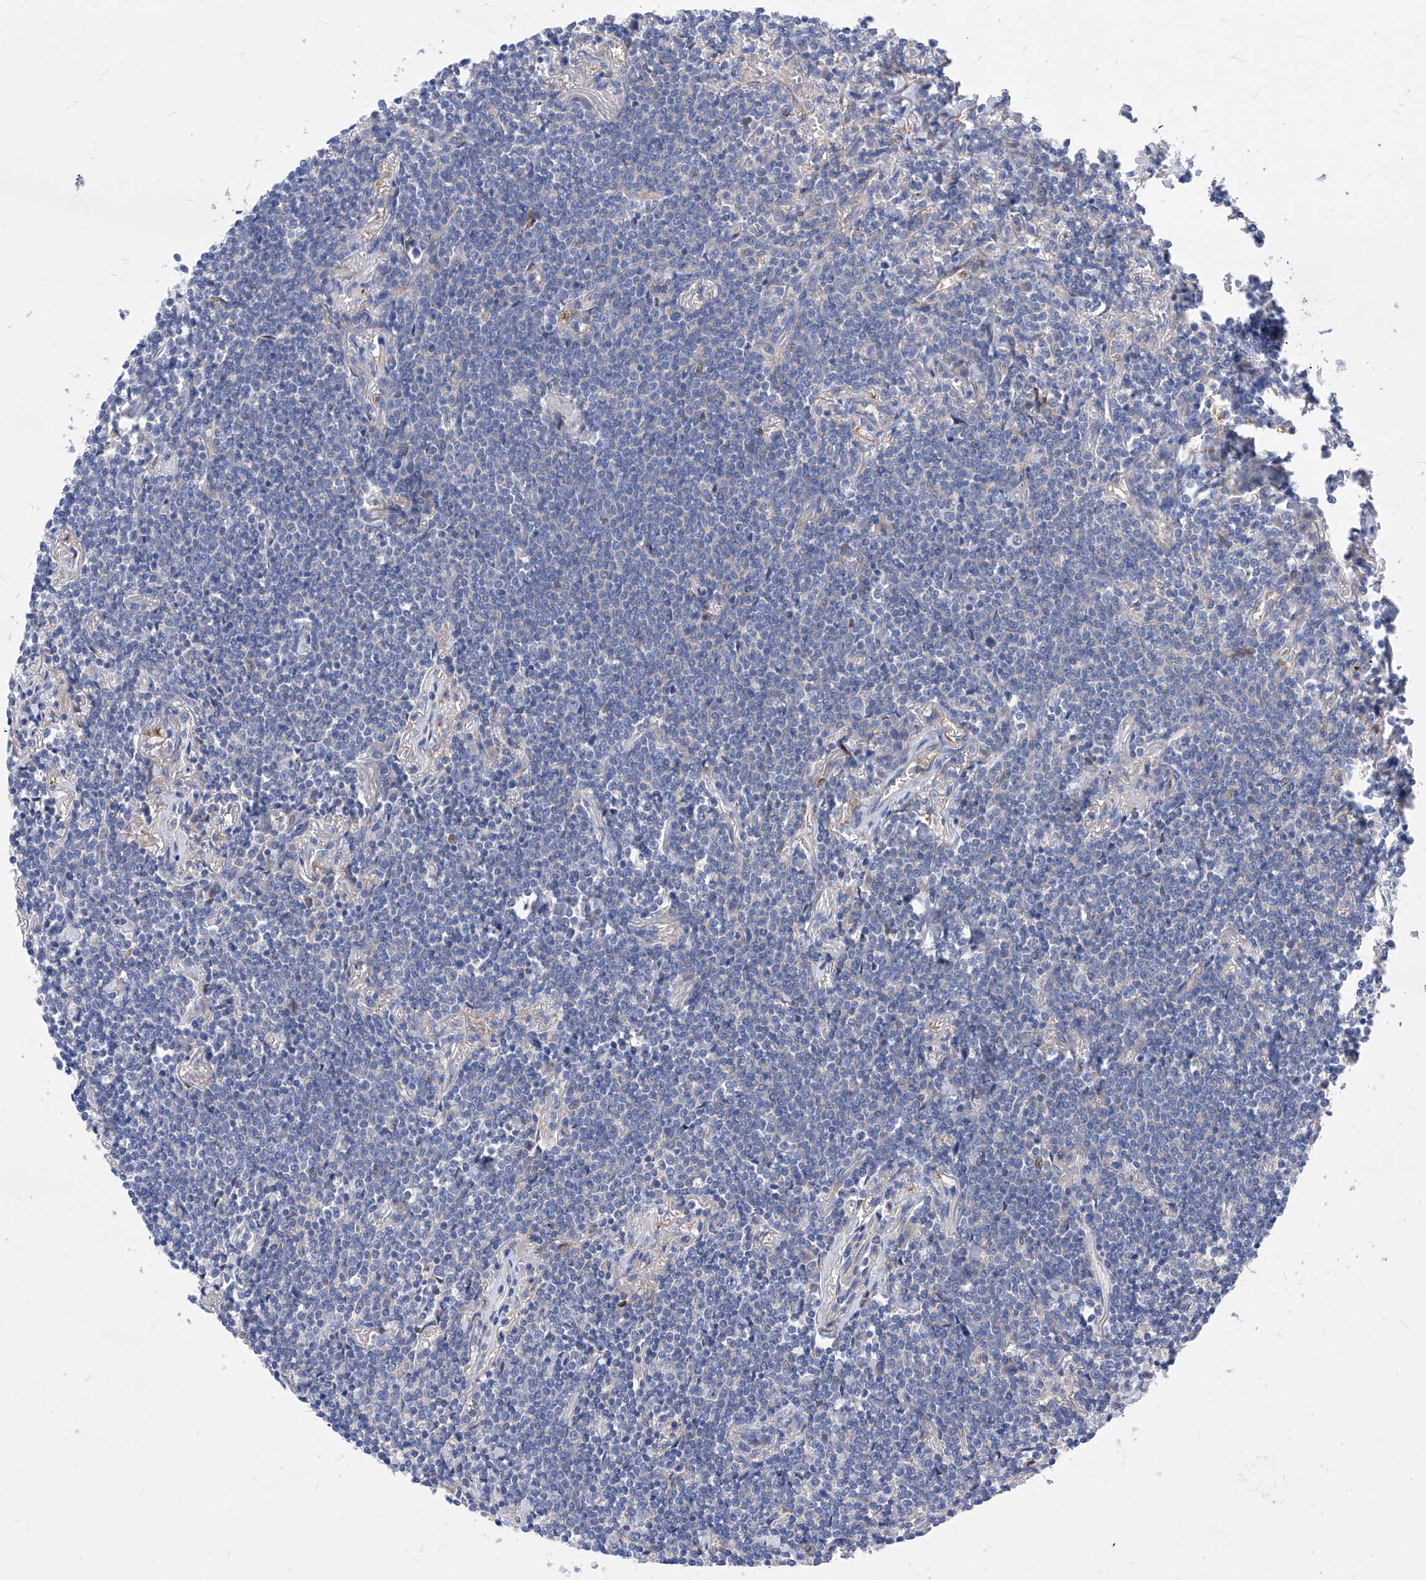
{"staining": {"intensity": "negative", "quantity": "none", "location": "none"}, "tissue": "lymphoma", "cell_type": "Tumor cells", "image_type": "cancer", "snomed": [{"axis": "morphology", "description": "Malignant lymphoma, non-Hodgkin's type, Low grade"}, {"axis": "topography", "description": "Lung"}], "caption": "An IHC image of lymphoma is shown. There is no staining in tumor cells of lymphoma.", "gene": "XPNPEP1", "patient": {"sex": "female", "age": 71}}